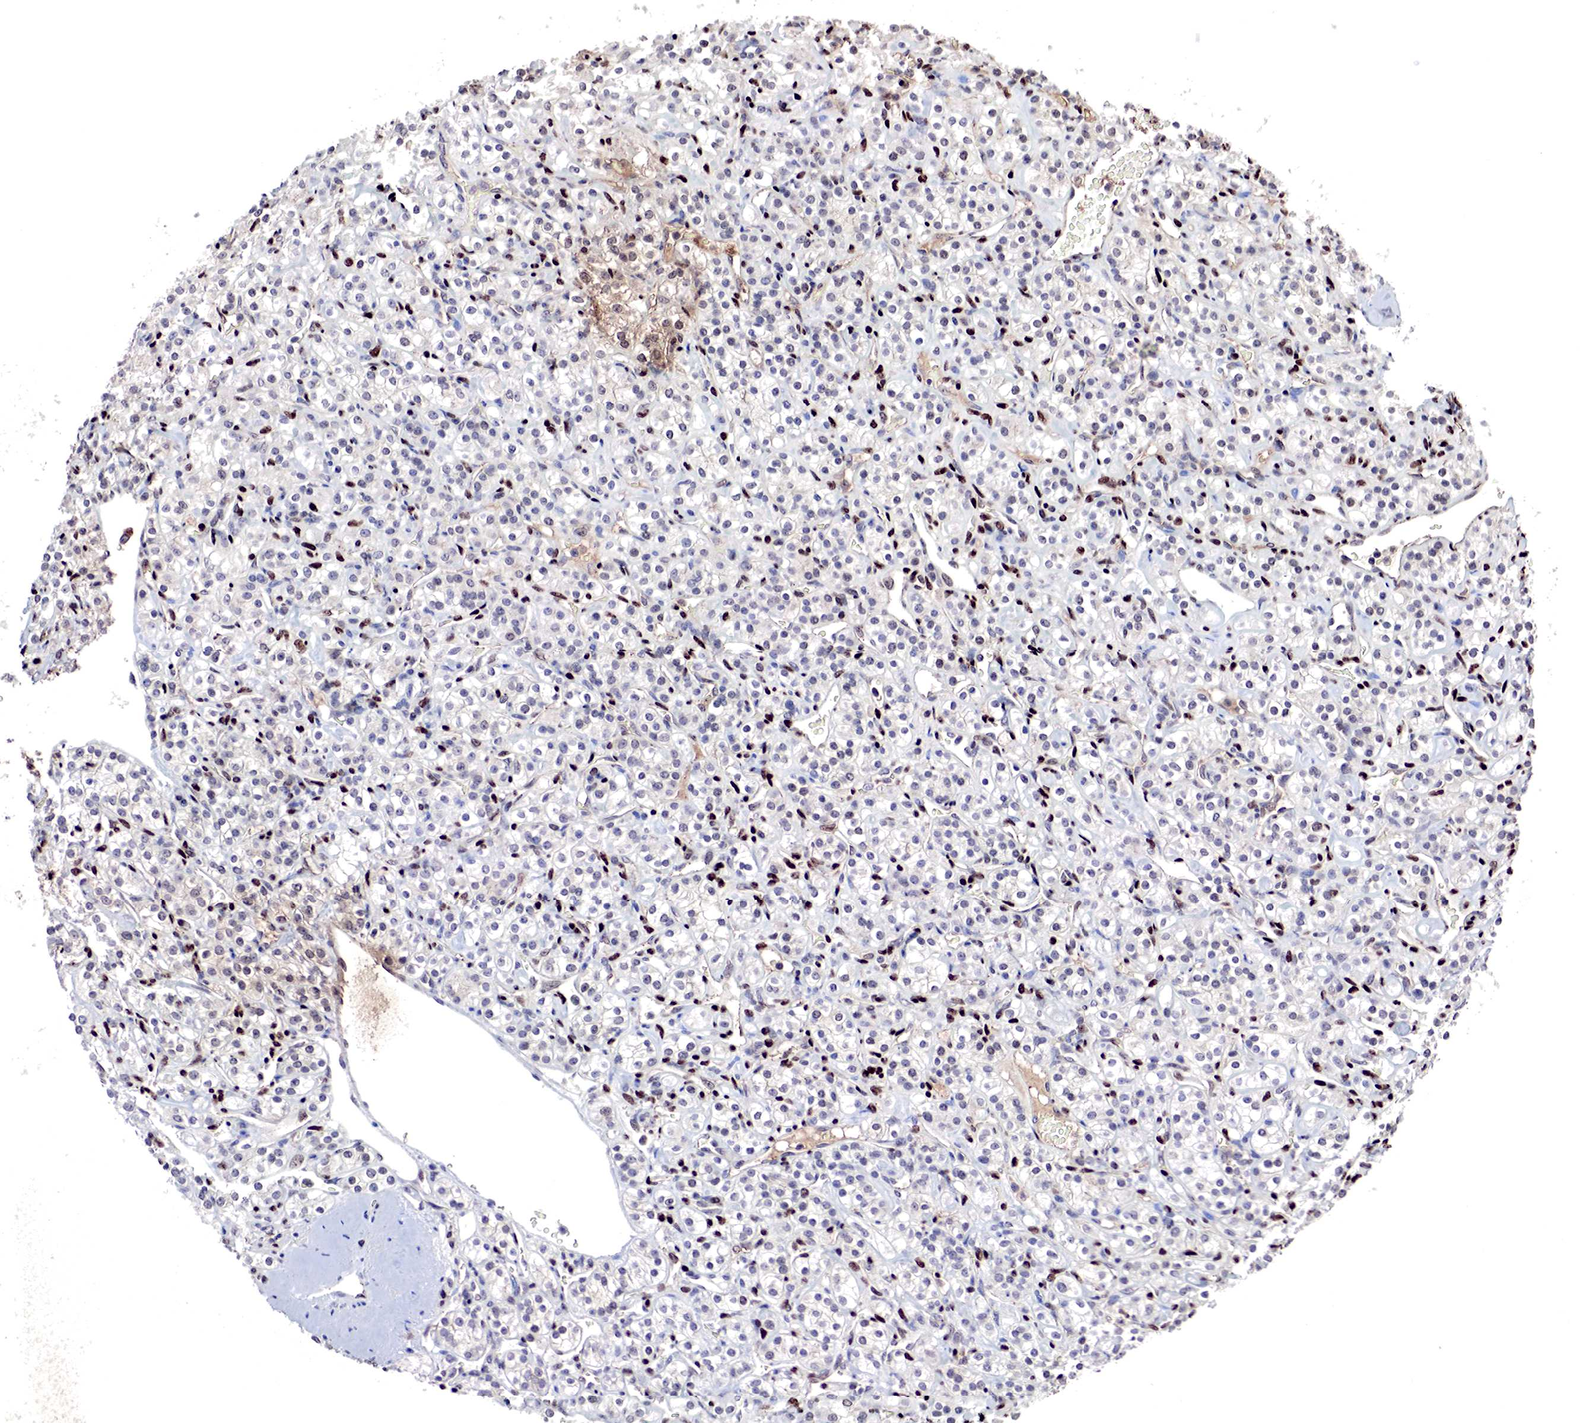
{"staining": {"intensity": "negative", "quantity": "none", "location": "none"}, "tissue": "renal cancer", "cell_type": "Tumor cells", "image_type": "cancer", "snomed": [{"axis": "morphology", "description": "Adenocarcinoma, NOS"}, {"axis": "topography", "description": "Kidney"}], "caption": "High power microscopy micrograph of an IHC histopathology image of renal cancer, revealing no significant expression in tumor cells.", "gene": "DACH2", "patient": {"sex": "male", "age": 77}}